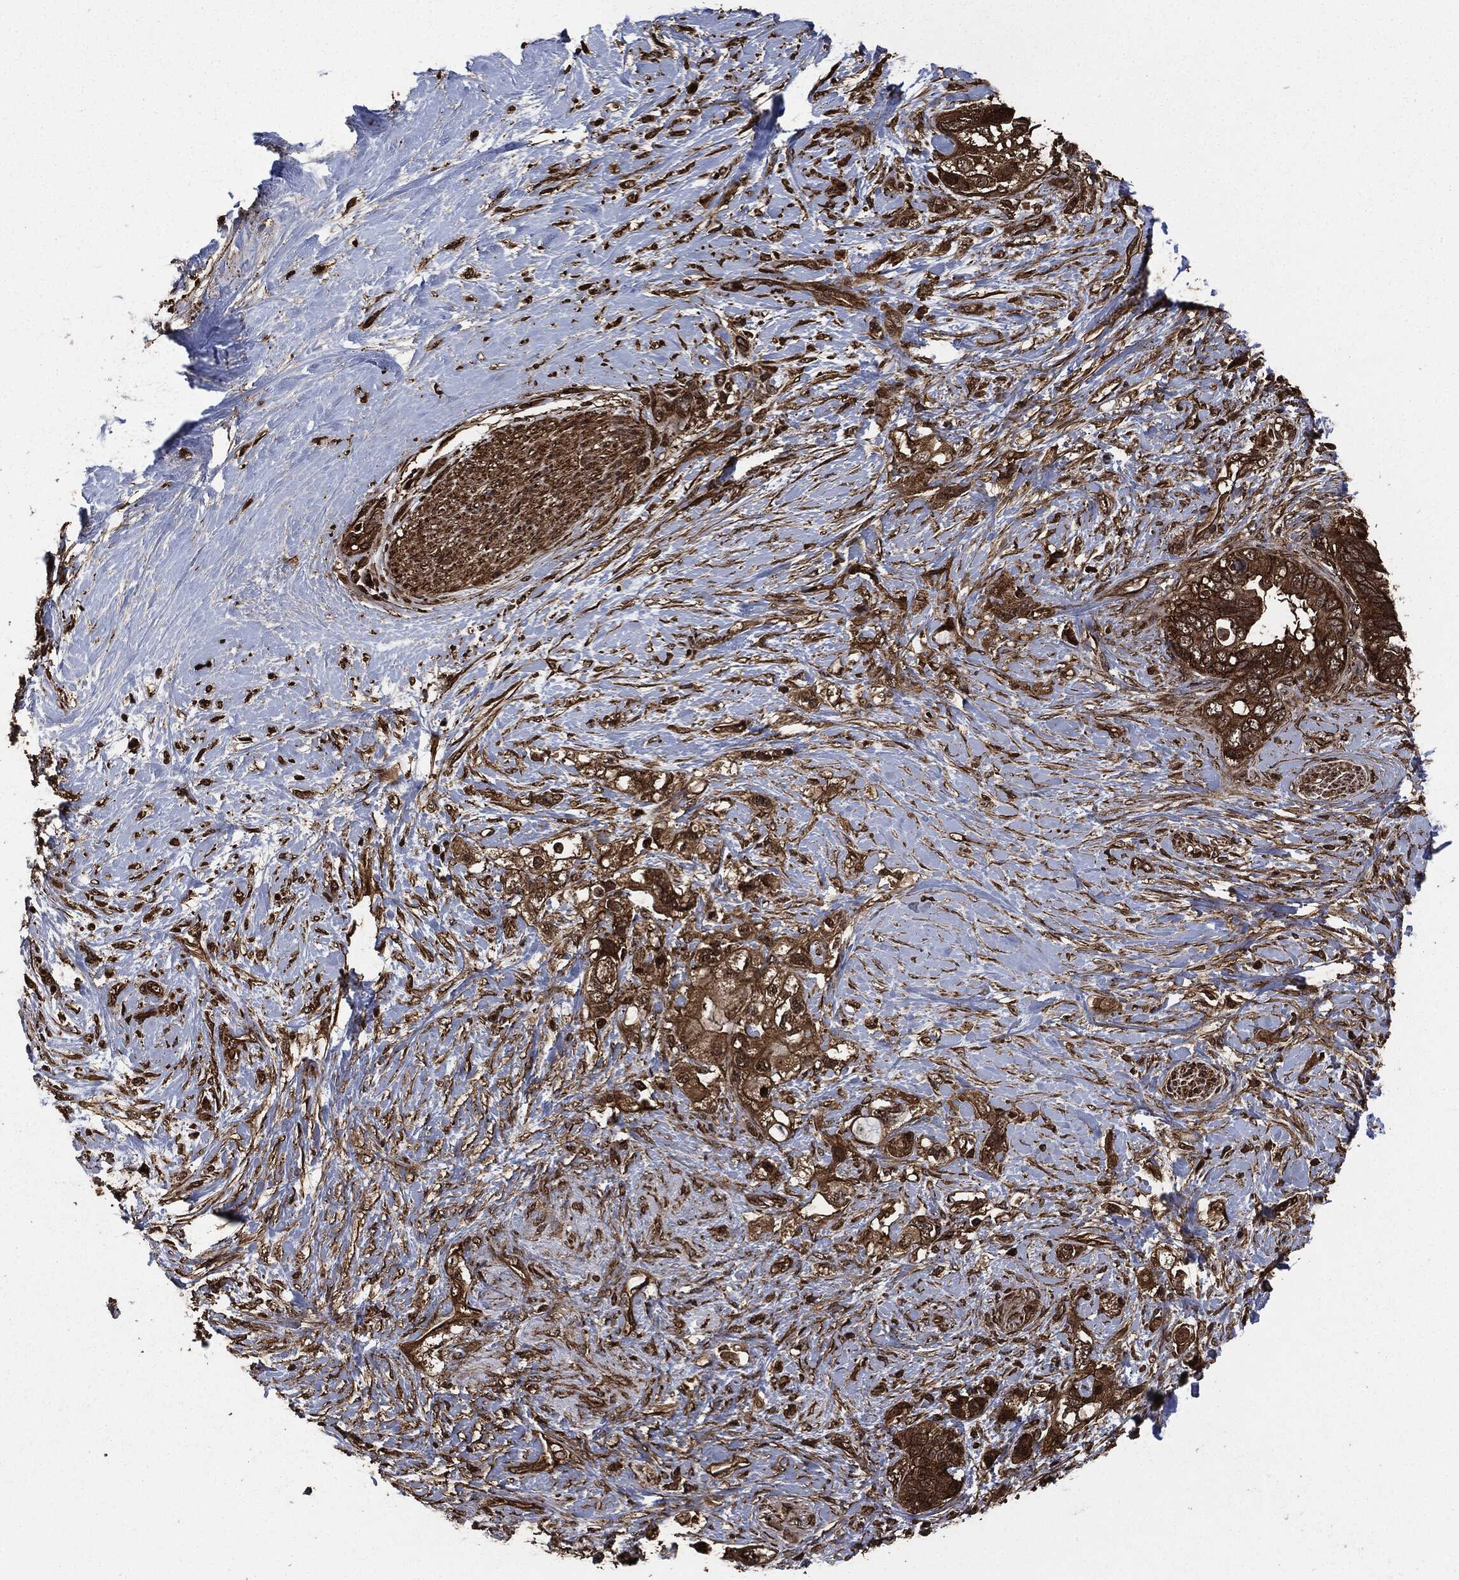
{"staining": {"intensity": "strong", "quantity": ">75%", "location": "cytoplasmic/membranous"}, "tissue": "pancreatic cancer", "cell_type": "Tumor cells", "image_type": "cancer", "snomed": [{"axis": "morphology", "description": "Adenocarcinoma, NOS"}, {"axis": "topography", "description": "Pancreas"}], "caption": "About >75% of tumor cells in human pancreatic cancer show strong cytoplasmic/membranous protein expression as visualized by brown immunohistochemical staining.", "gene": "HRAS", "patient": {"sex": "female", "age": 56}}